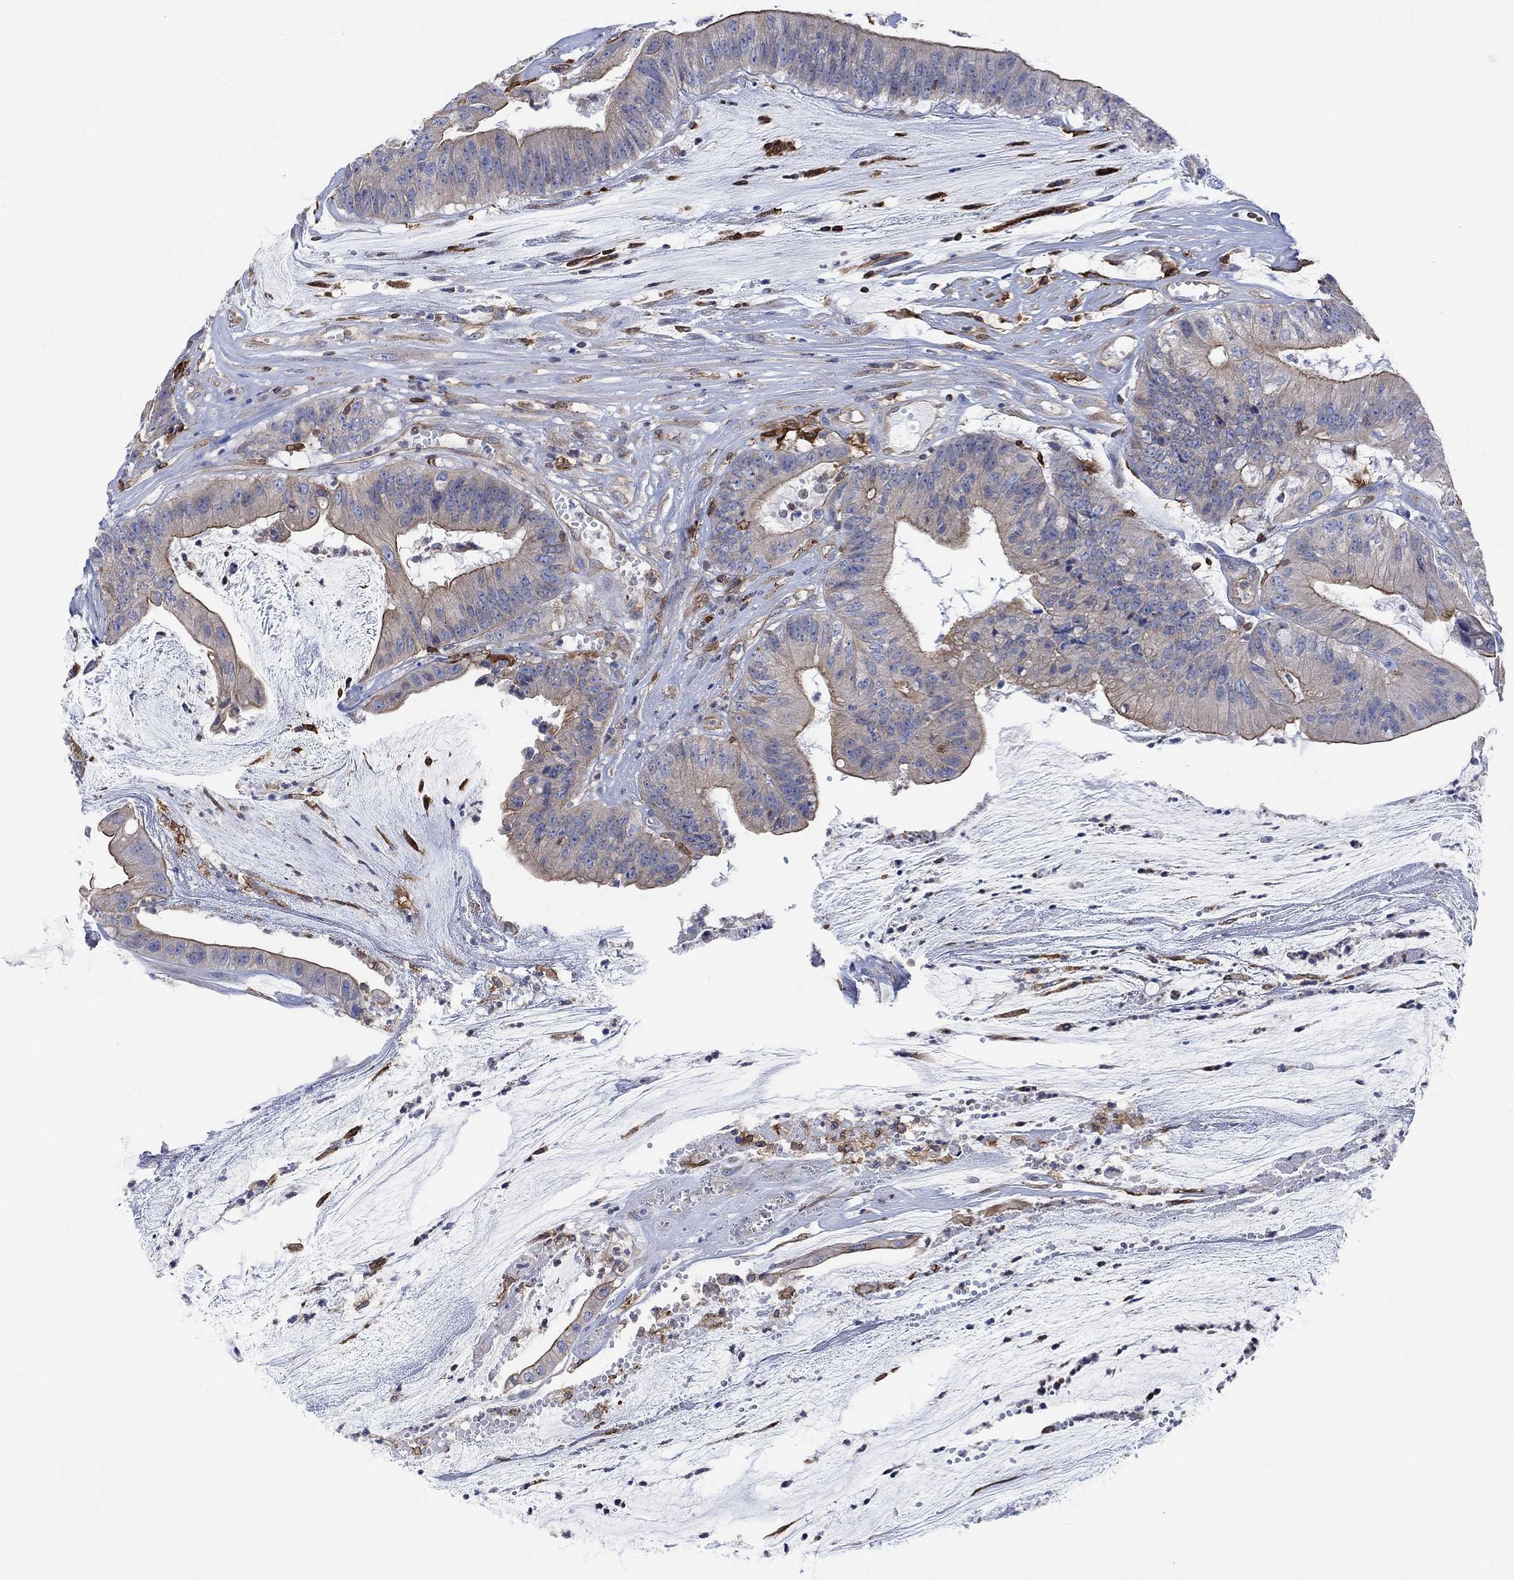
{"staining": {"intensity": "moderate", "quantity": "<25%", "location": "cytoplasmic/membranous"}, "tissue": "colorectal cancer", "cell_type": "Tumor cells", "image_type": "cancer", "snomed": [{"axis": "morphology", "description": "Adenocarcinoma, NOS"}, {"axis": "topography", "description": "Colon"}], "caption": "The image reveals immunohistochemical staining of colorectal cancer. There is moderate cytoplasmic/membranous staining is identified in approximately <25% of tumor cells.", "gene": "GBP5", "patient": {"sex": "female", "age": 69}}